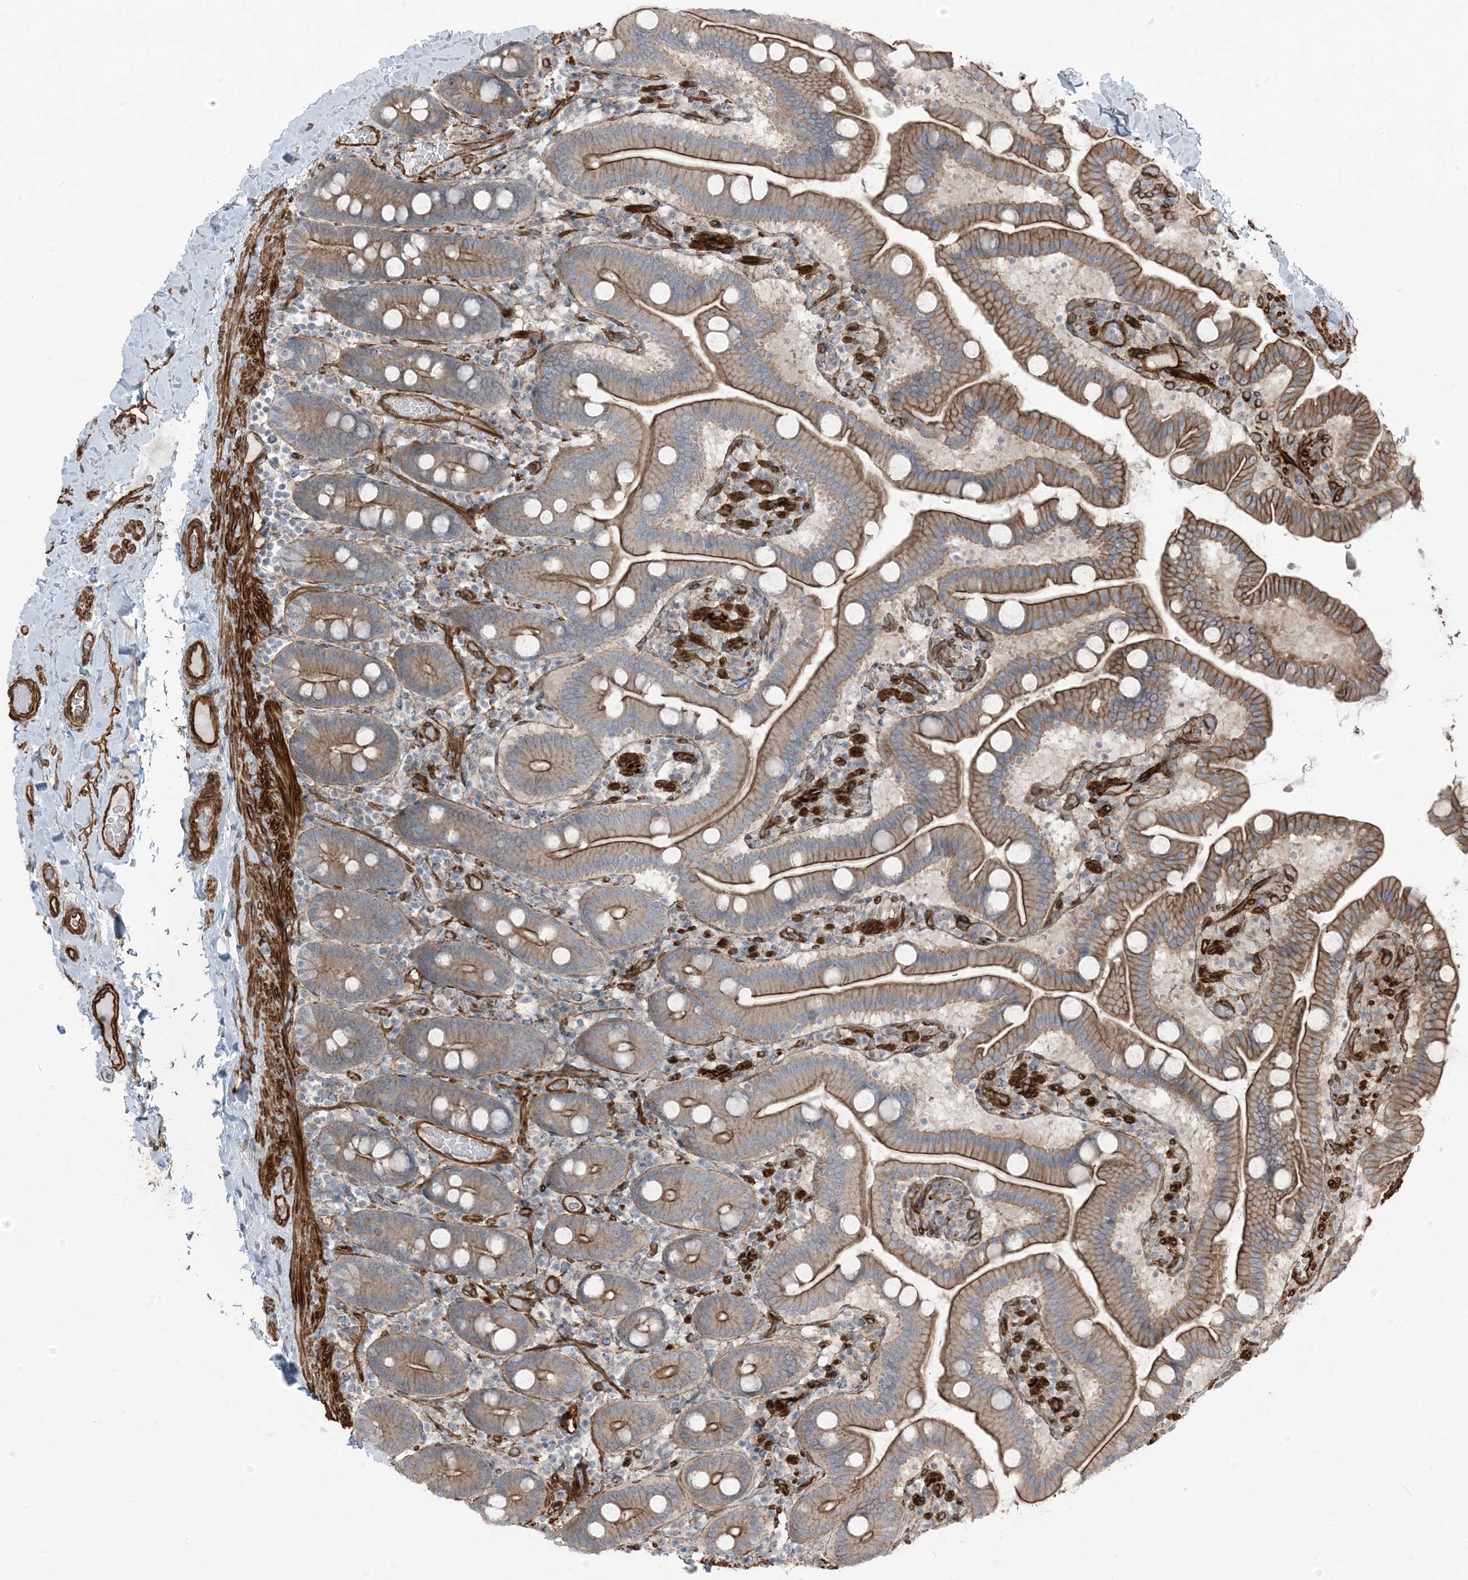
{"staining": {"intensity": "moderate", "quantity": ">75%", "location": "cytoplasmic/membranous"}, "tissue": "duodenum", "cell_type": "Glandular cells", "image_type": "normal", "snomed": [{"axis": "morphology", "description": "Normal tissue, NOS"}, {"axis": "topography", "description": "Duodenum"}], "caption": "The micrograph exhibits staining of normal duodenum, revealing moderate cytoplasmic/membranous protein staining (brown color) within glandular cells. Nuclei are stained in blue.", "gene": "ZFP90", "patient": {"sex": "male", "age": 55}}